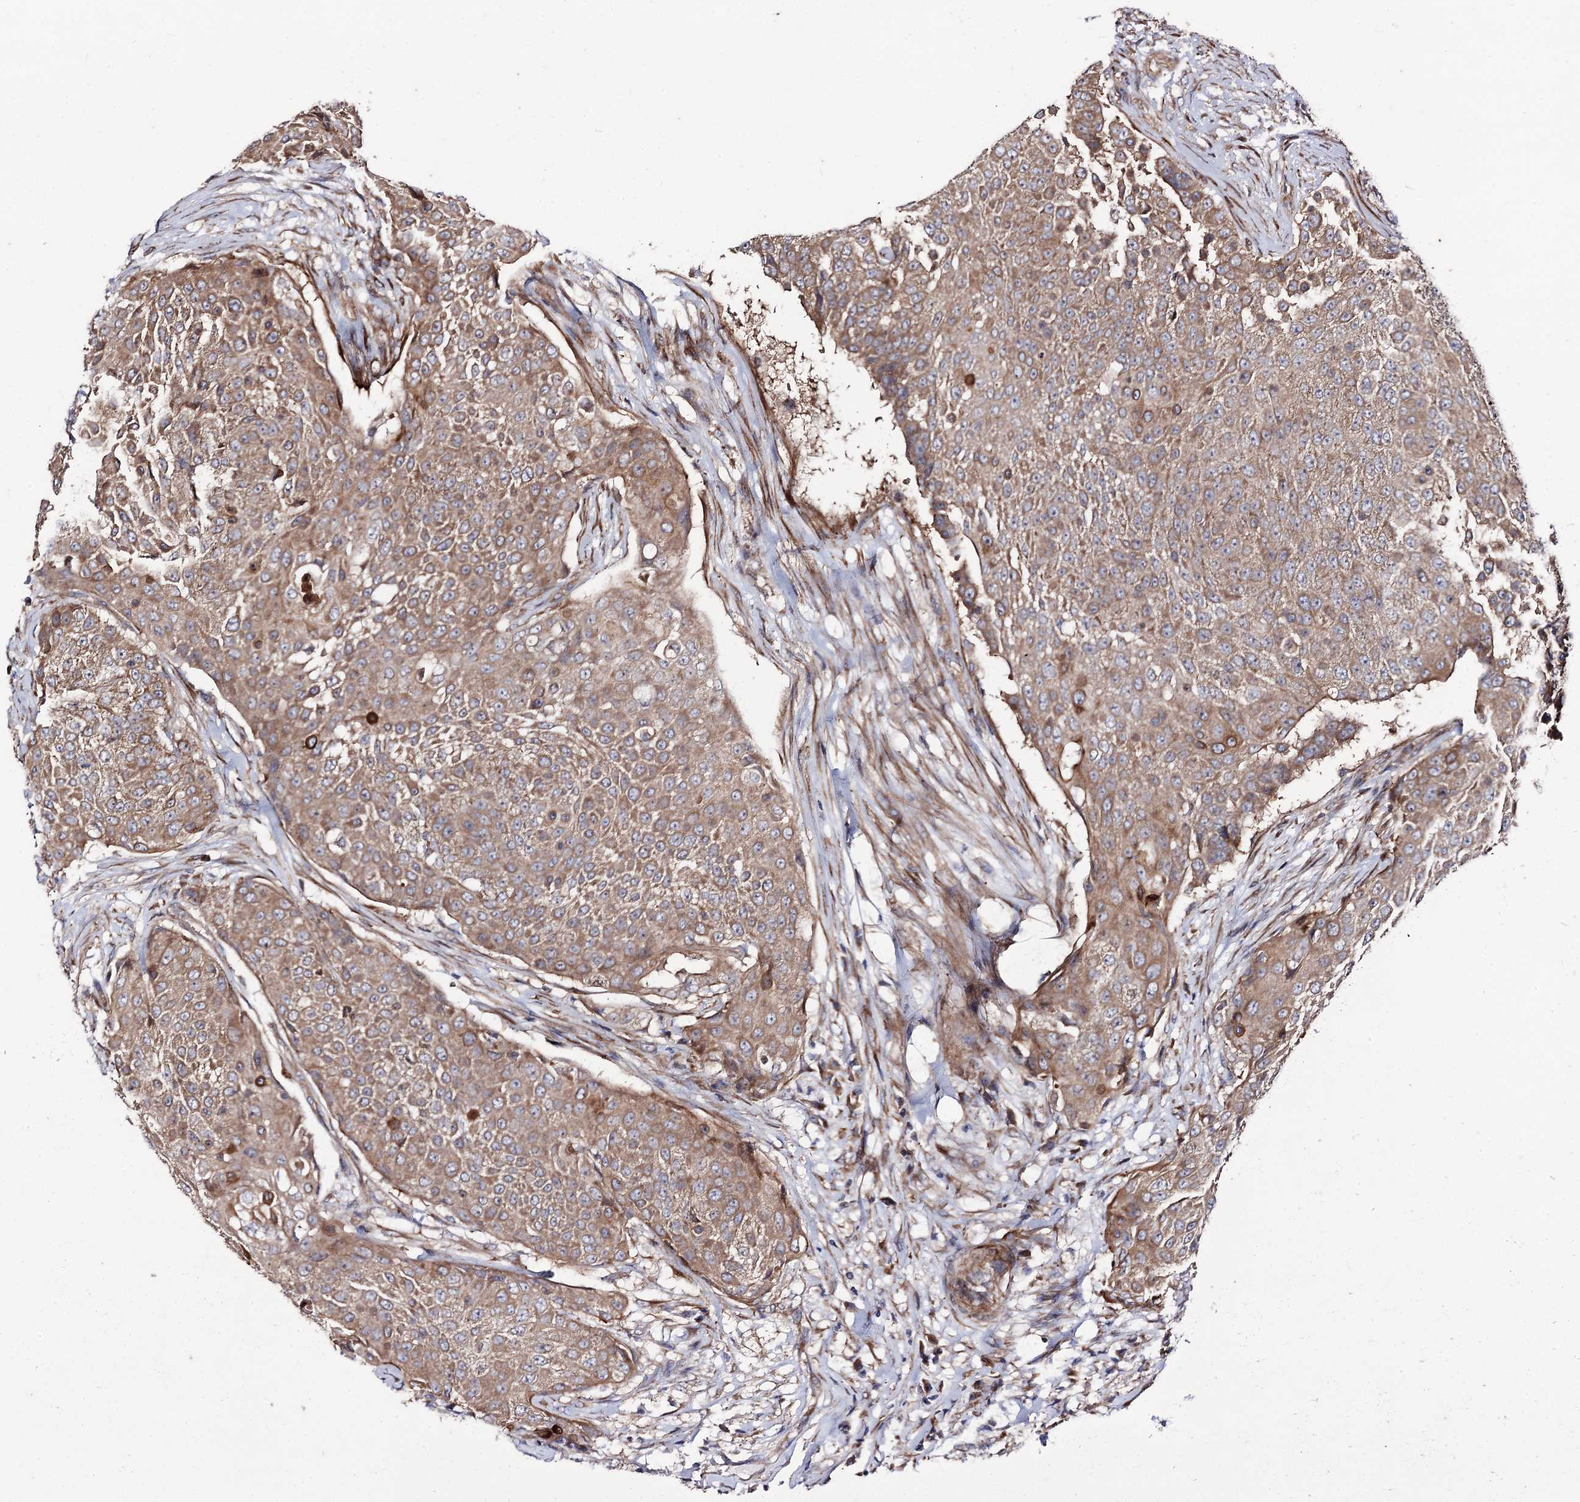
{"staining": {"intensity": "moderate", "quantity": ">75%", "location": "cytoplasmic/membranous"}, "tissue": "urothelial cancer", "cell_type": "Tumor cells", "image_type": "cancer", "snomed": [{"axis": "morphology", "description": "Urothelial carcinoma, High grade"}, {"axis": "topography", "description": "Urinary bladder"}], "caption": "Protein expression analysis of urothelial cancer shows moderate cytoplasmic/membranous staining in about >75% of tumor cells.", "gene": "DYDC1", "patient": {"sex": "female", "age": 63}}